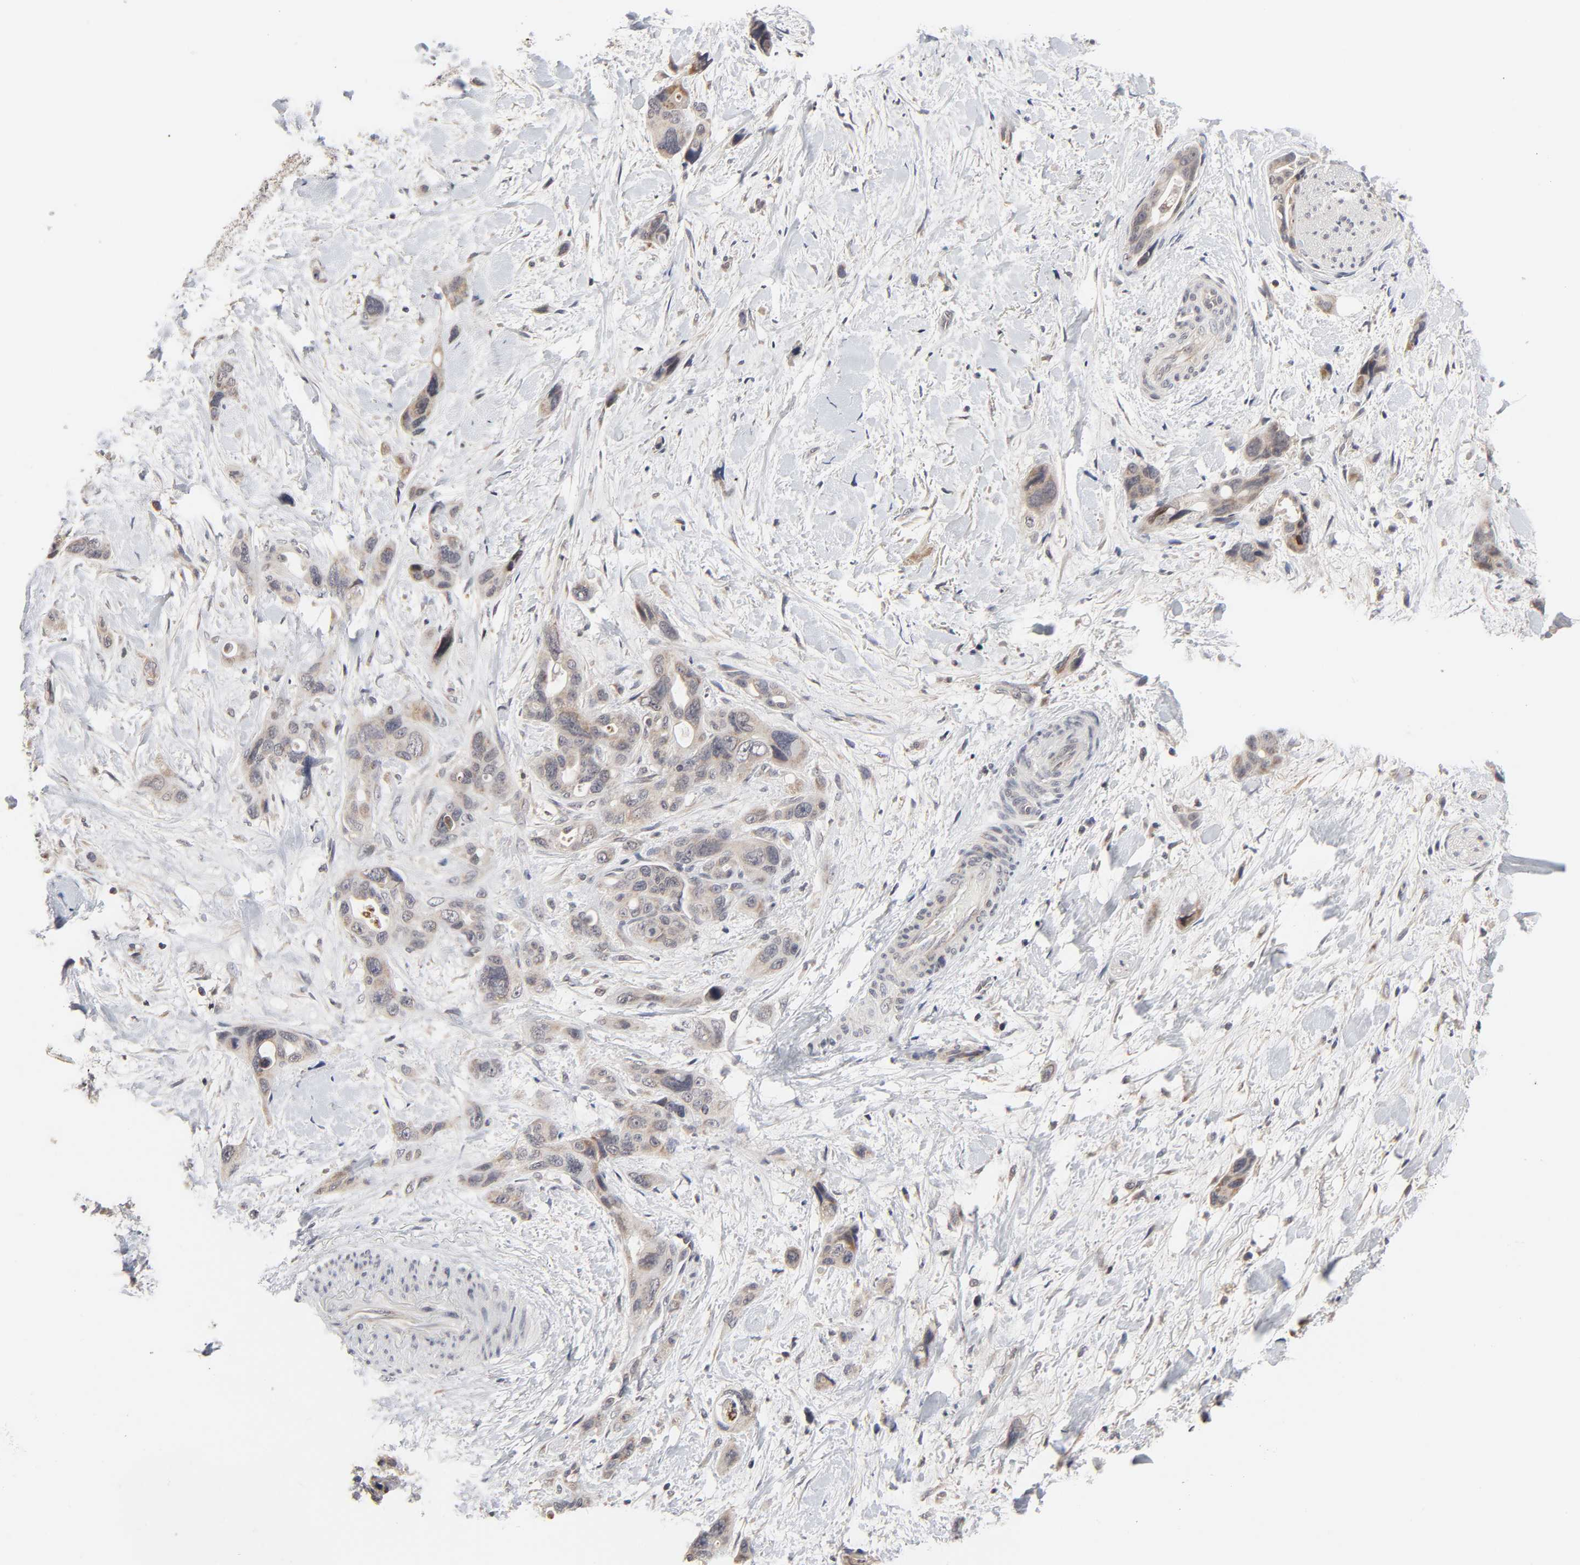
{"staining": {"intensity": "moderate", "quantity": ">75%", "location": "nuclear"}, "tissue": "pancreatic cancer", "cell_type": "Tumor cells", "image_type": "cancer", "snomed": [{"axis": "morphology", "description": "Adenocarcinoma, NOS"}, {"axis": "topography", "description": "Pancreas"}], "caption": "Immunohistochemical staining of adenocarcinoma (pancreatic) shows medium levels of moderate nuclear positivity in about >75% of tumor cells.", "gene": "AUH", "patient": {"sex": "male", "age": 46}}